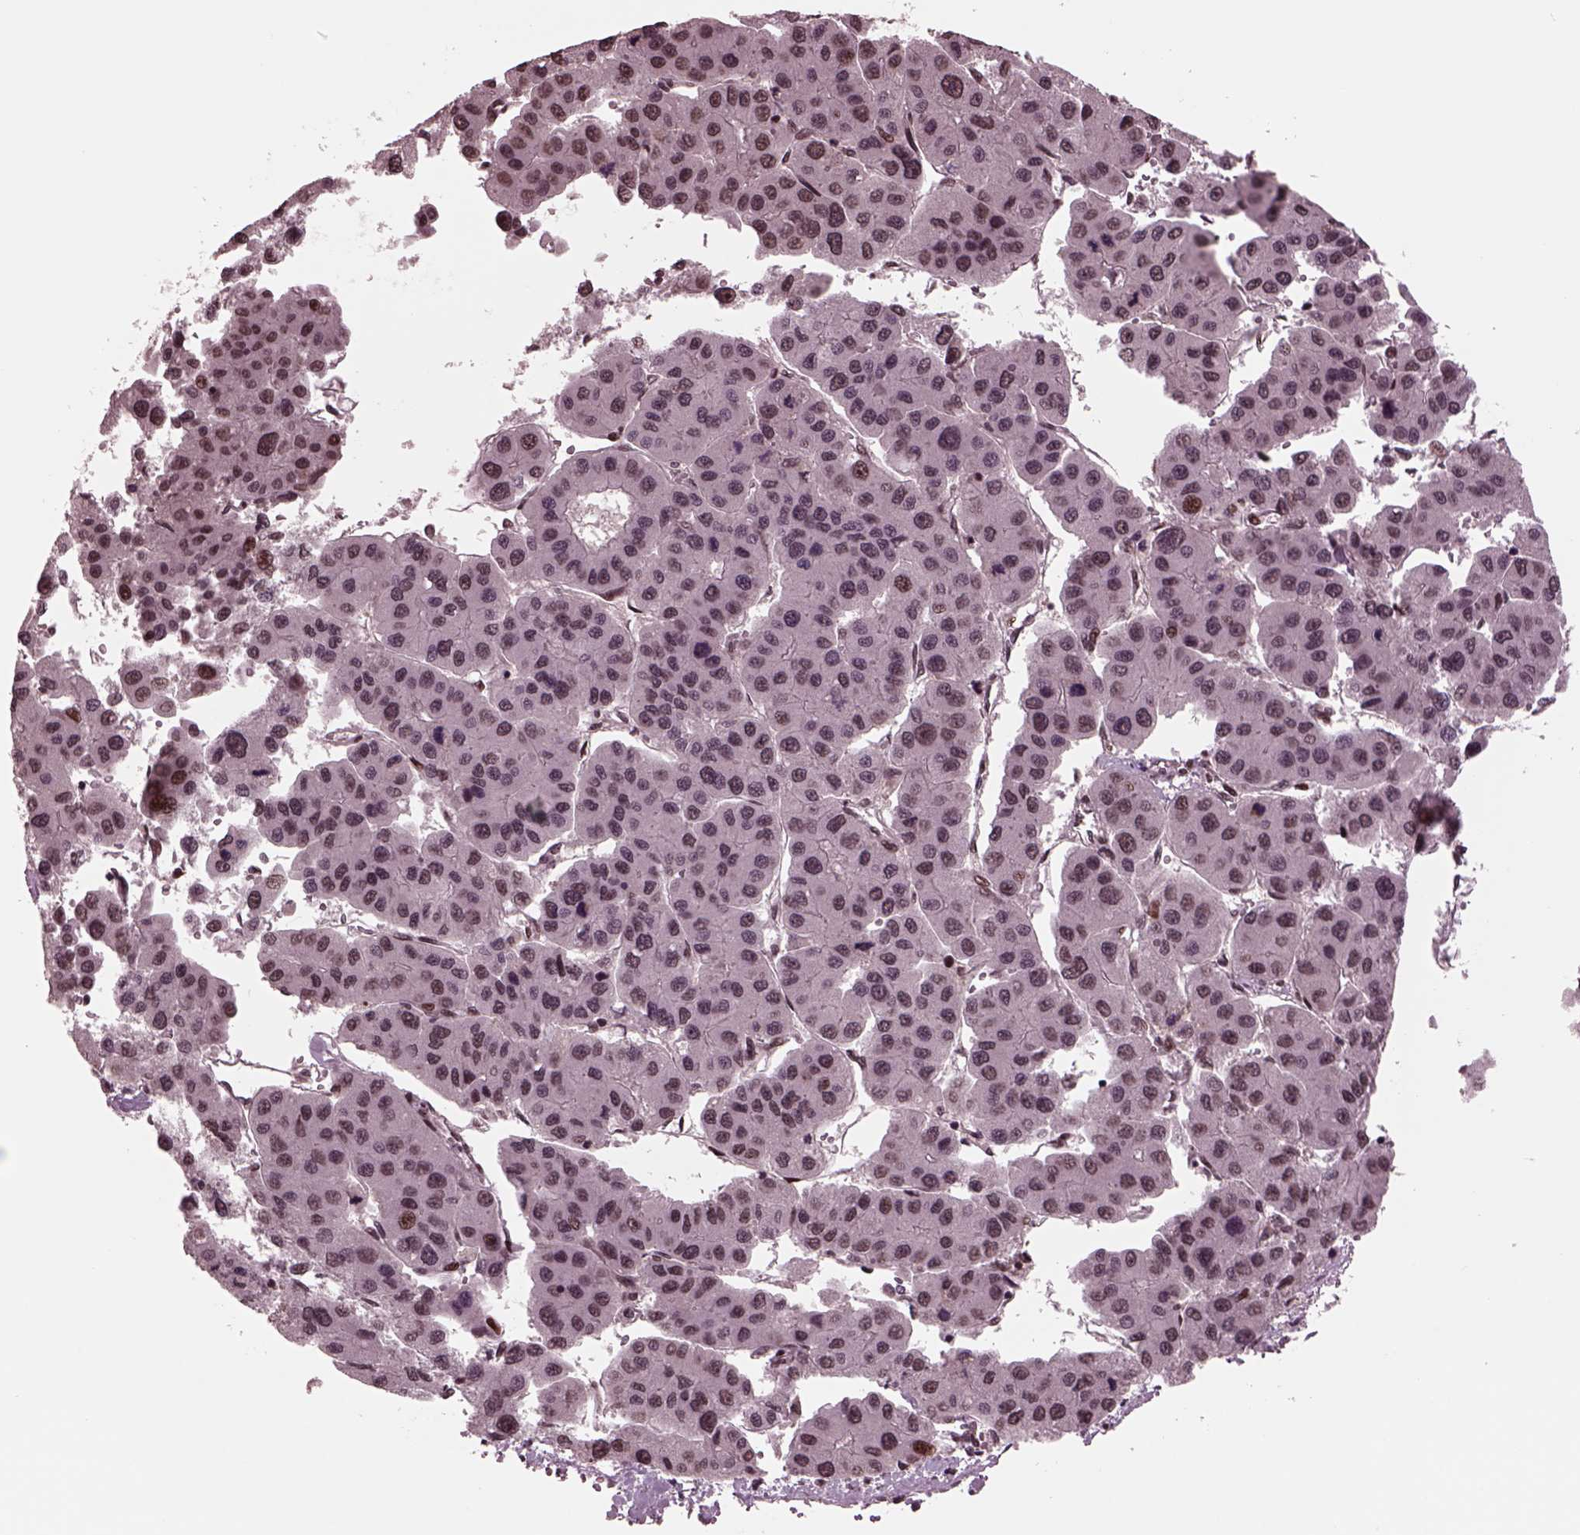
{"staining": {"intensity": "weak", "quantity": "25%-75%", "location": "nuclear"}, "tissue": "liver cancer", "cell_type": "Tumor cells", "image_type": "cancer", "snomed": [{"axis": "morphology", "description": "Carcinoma, Hepatocellular, NOS"}, {"axis": "topography", "description": "Liver"}], "caption": "Human liver cancer stained with a protein marker displays weak staining in tumor cells.", "gene": "NAP1L5", "patient": {"sex": "male", "age": 73}}